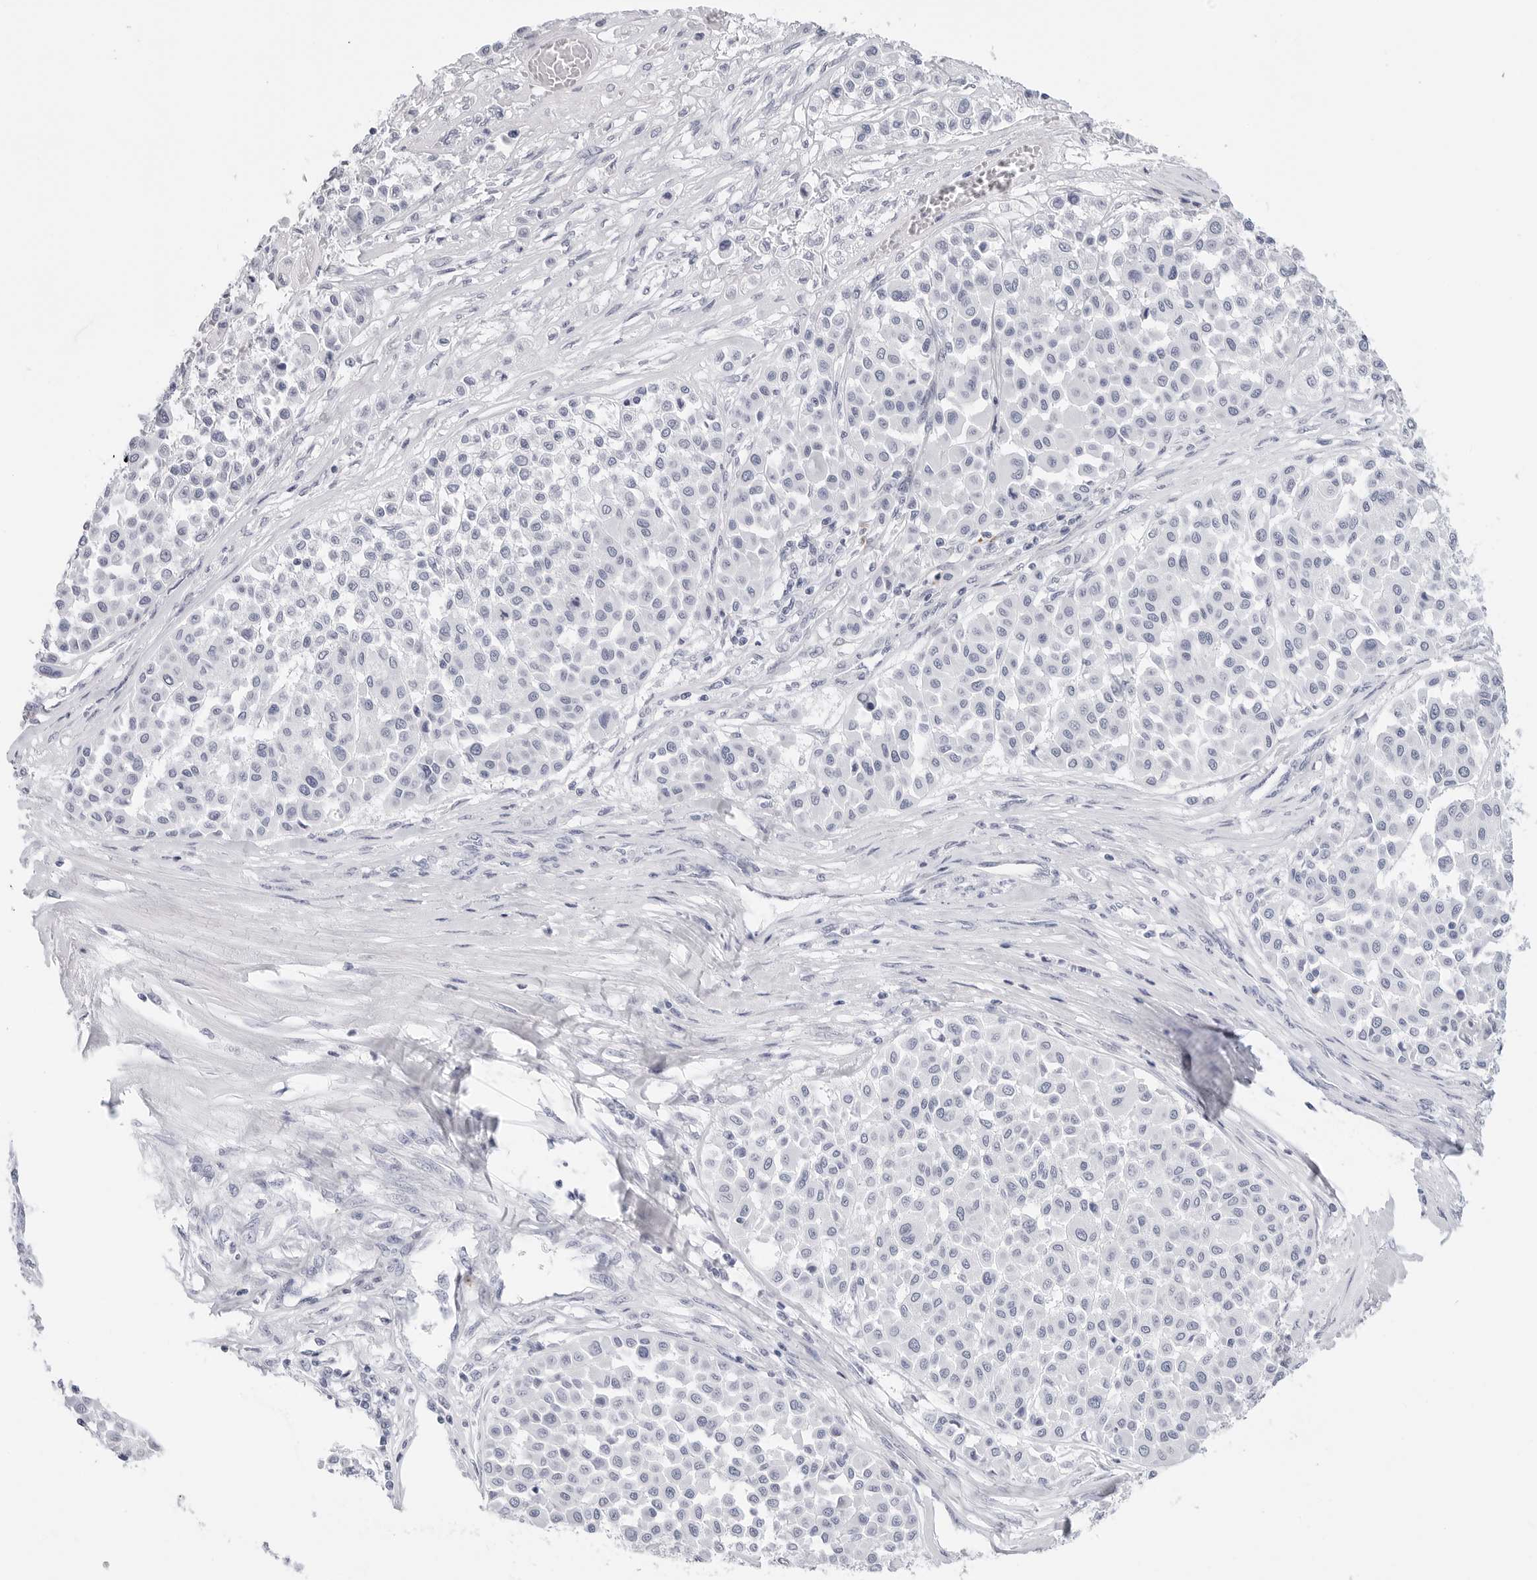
{"staining": {"intensity": "negative", "quantity": "none", "location": "none"}, "tissue": "melanoma", "cell_type": "Tumor cells", "image_type": "cancer", "snomed": [{"axis": "morphology", "description": "Malignant melanoma, Metastatic site"}, {"axis": "topography", "description": "Soft tissue"}], "caption": "High power microscopy histopathology image of an immunohistochemistry photomicrograph of malignant melanoma (metastatic site), revealing no significant expression in tumor cells.", "gene": "HSPB7", "patient": {"sex": "male", "age": 41}}